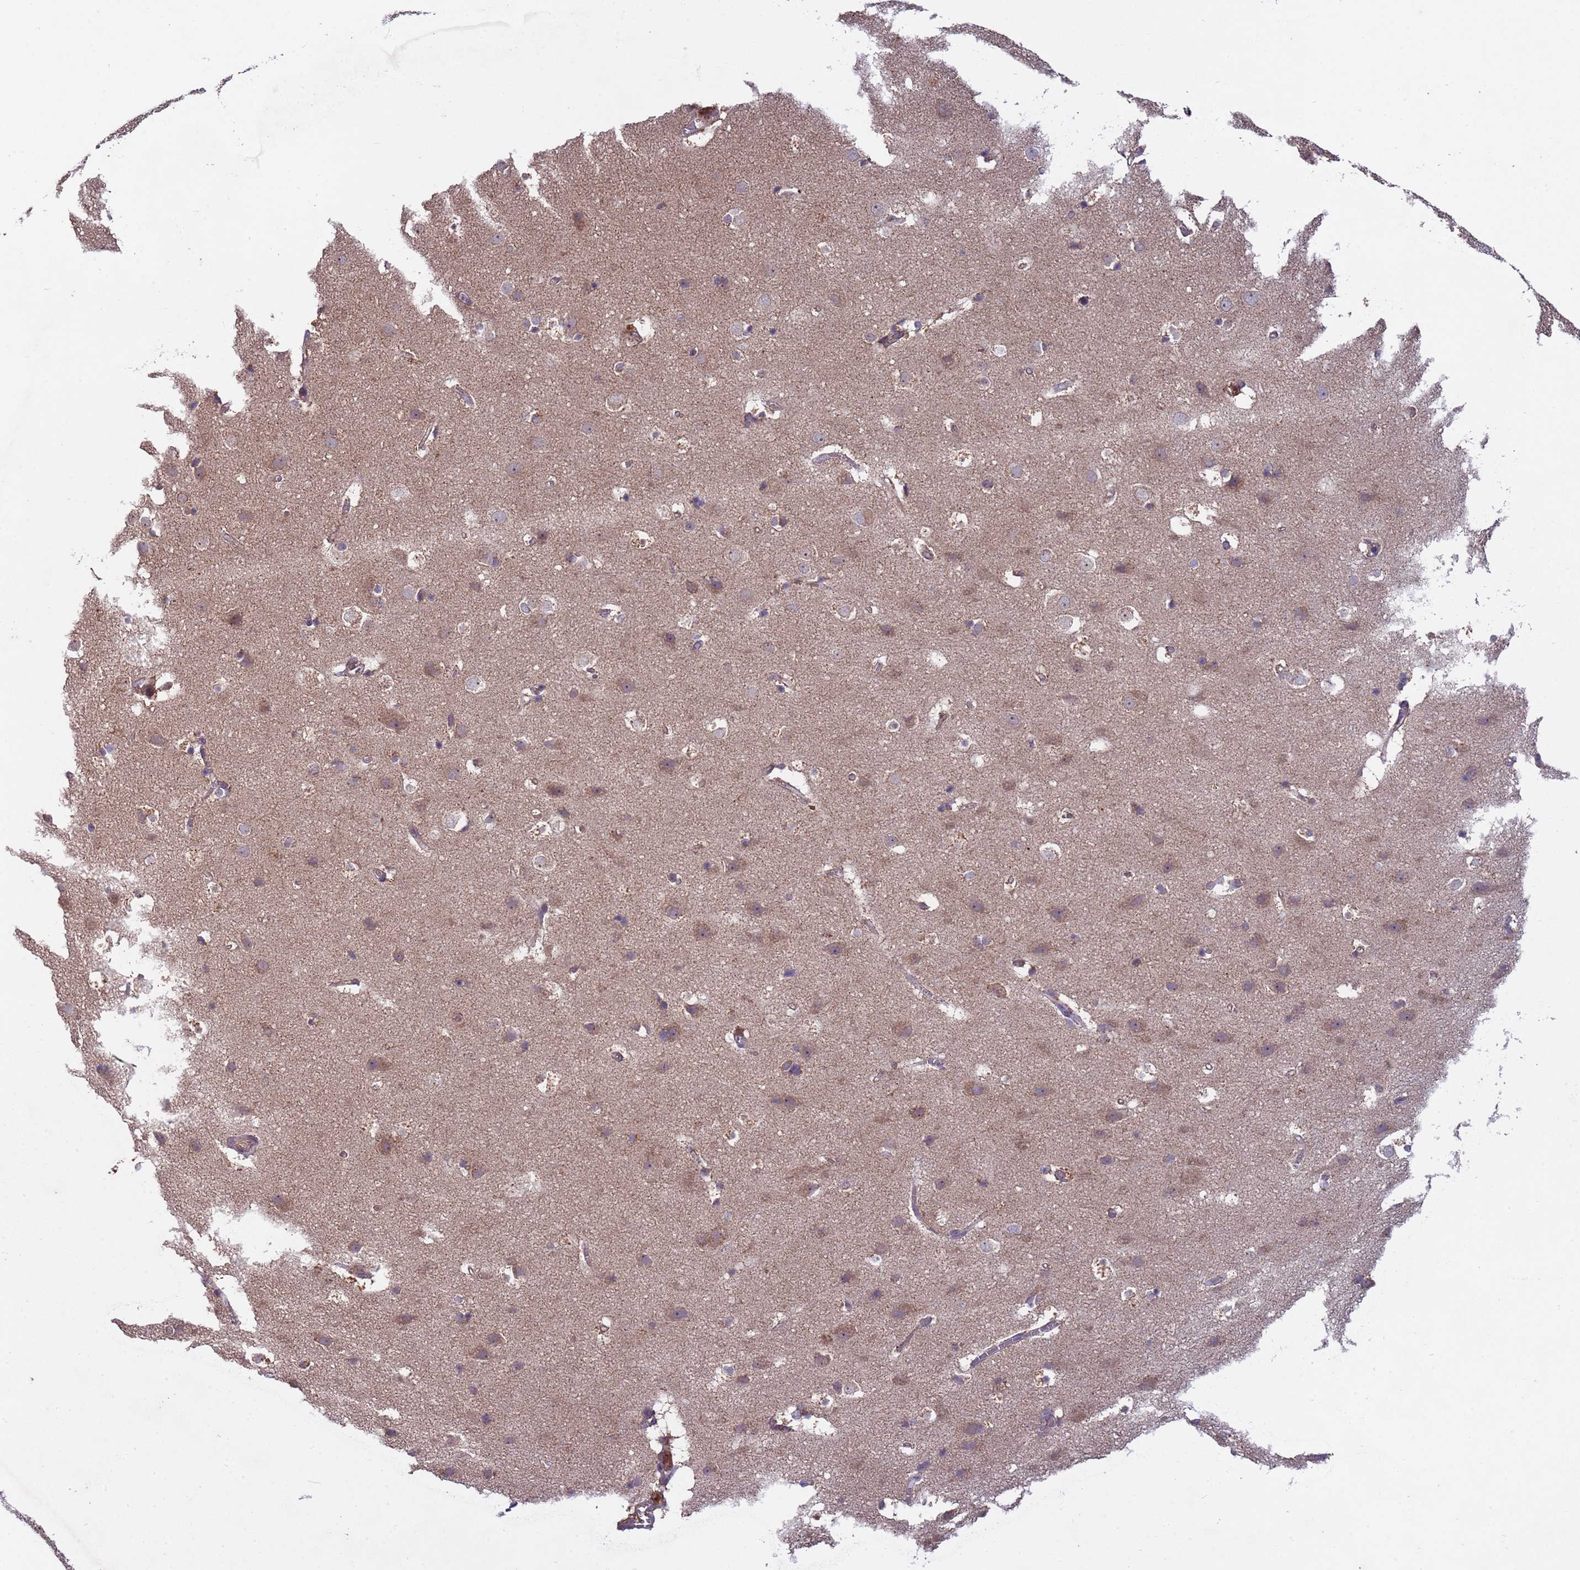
{"staining": {"intensity": "moderate", "quantity": ">75%", "location": "cytoplasmic/membranous"}, "tissue": "cerebral cortex", "cell_type": "Endothelial cells", "image_type": "normal", "snomed": [{"axis": "morphology", "description": "Normal tissue, NOS"}, {"axis": "topography", "description": "Cerebral cortex"}], "caption": "About >75% of endothelial cells in benign human cerebral cortex demonstrate moderate cytoplasmic/membranous protein staining as visualized by brown immunohistochemical staining.", "gene": "ACAD8", "patient": {"sex": "male", "age": 54}}